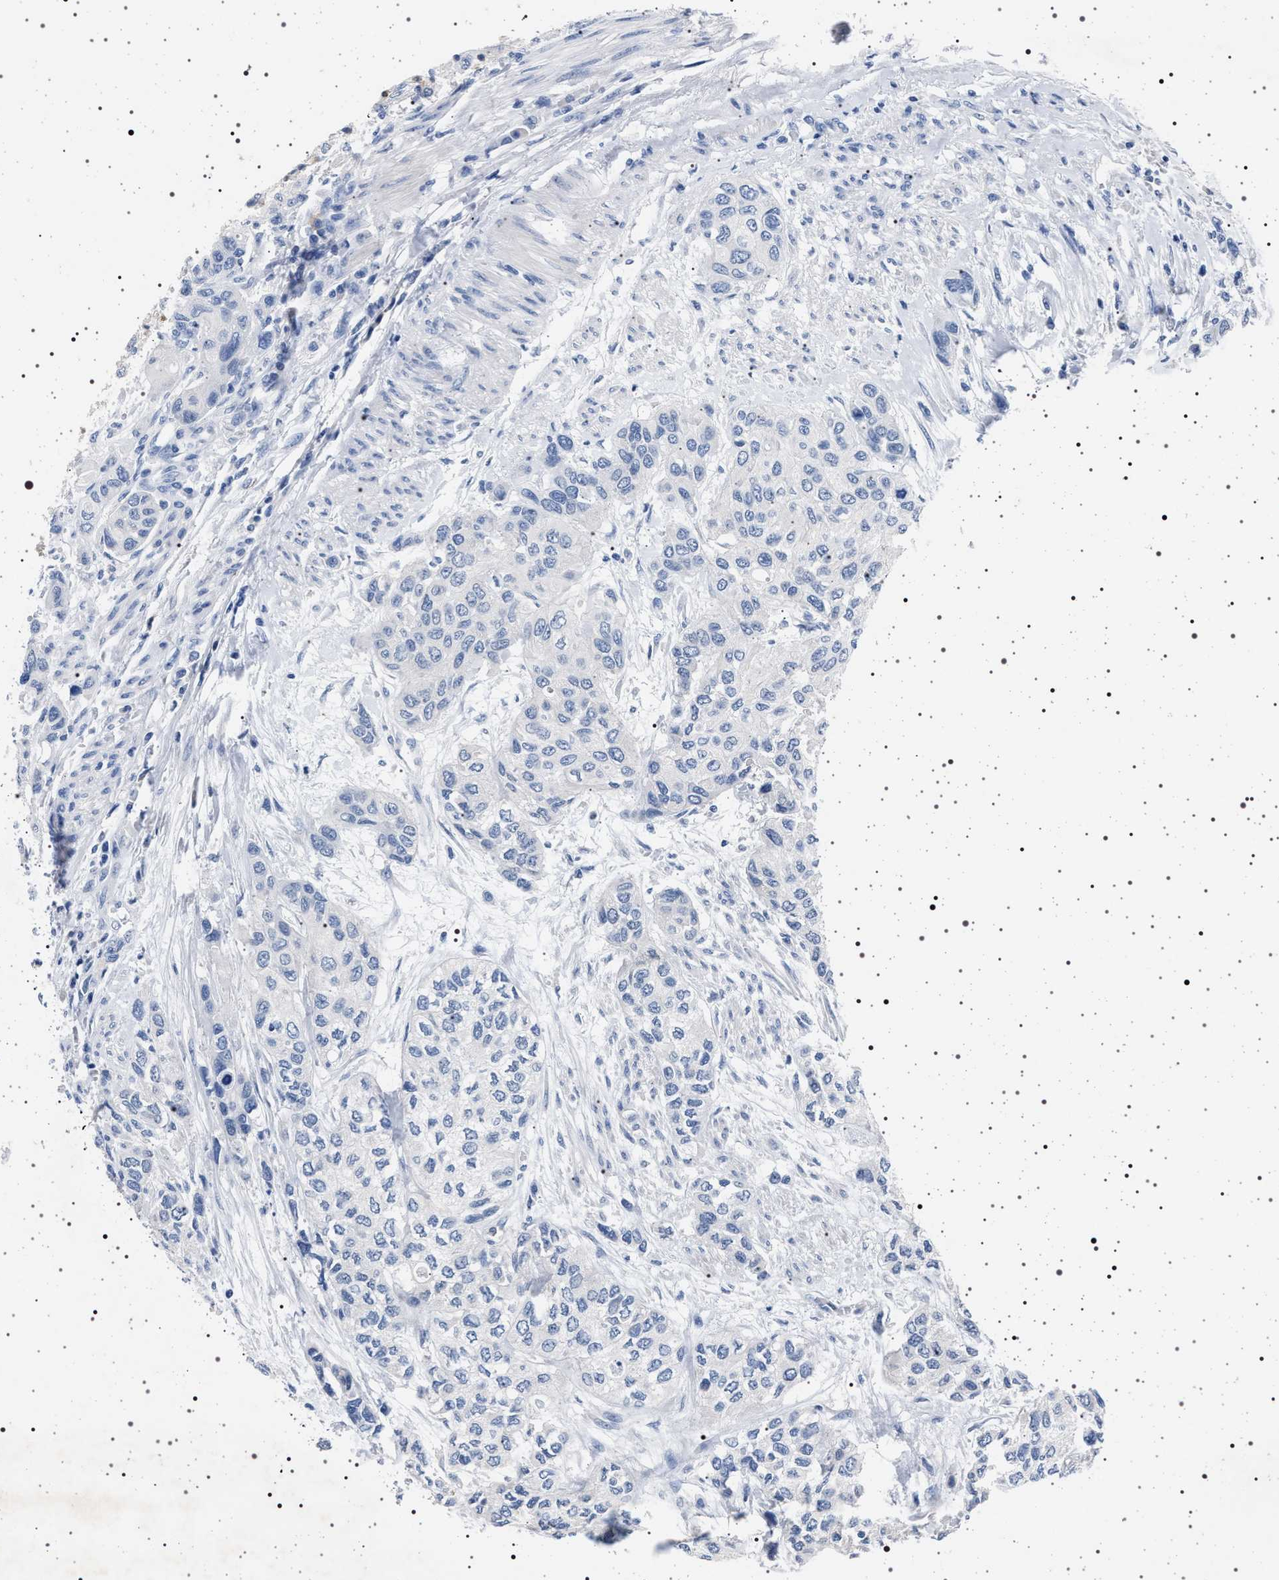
{"staining": {"intensity": "negative", "quantity": "none", "location": "none"}, "tissue": "urothelial cancer", "cell_type": "Tumor cells", "image_type": "cancer", "snomed": [{"axis": "morphology", "description": "Urothelial carcinoma, High grade"}, {"axis": "topography", "description": "Urinary bladder"}], "caption": "There is no significant staining in tumor cells of high-grade urothelial carcinoma.", "gene": "NAT9", "patient": {"sex": "female", "age": 56}}